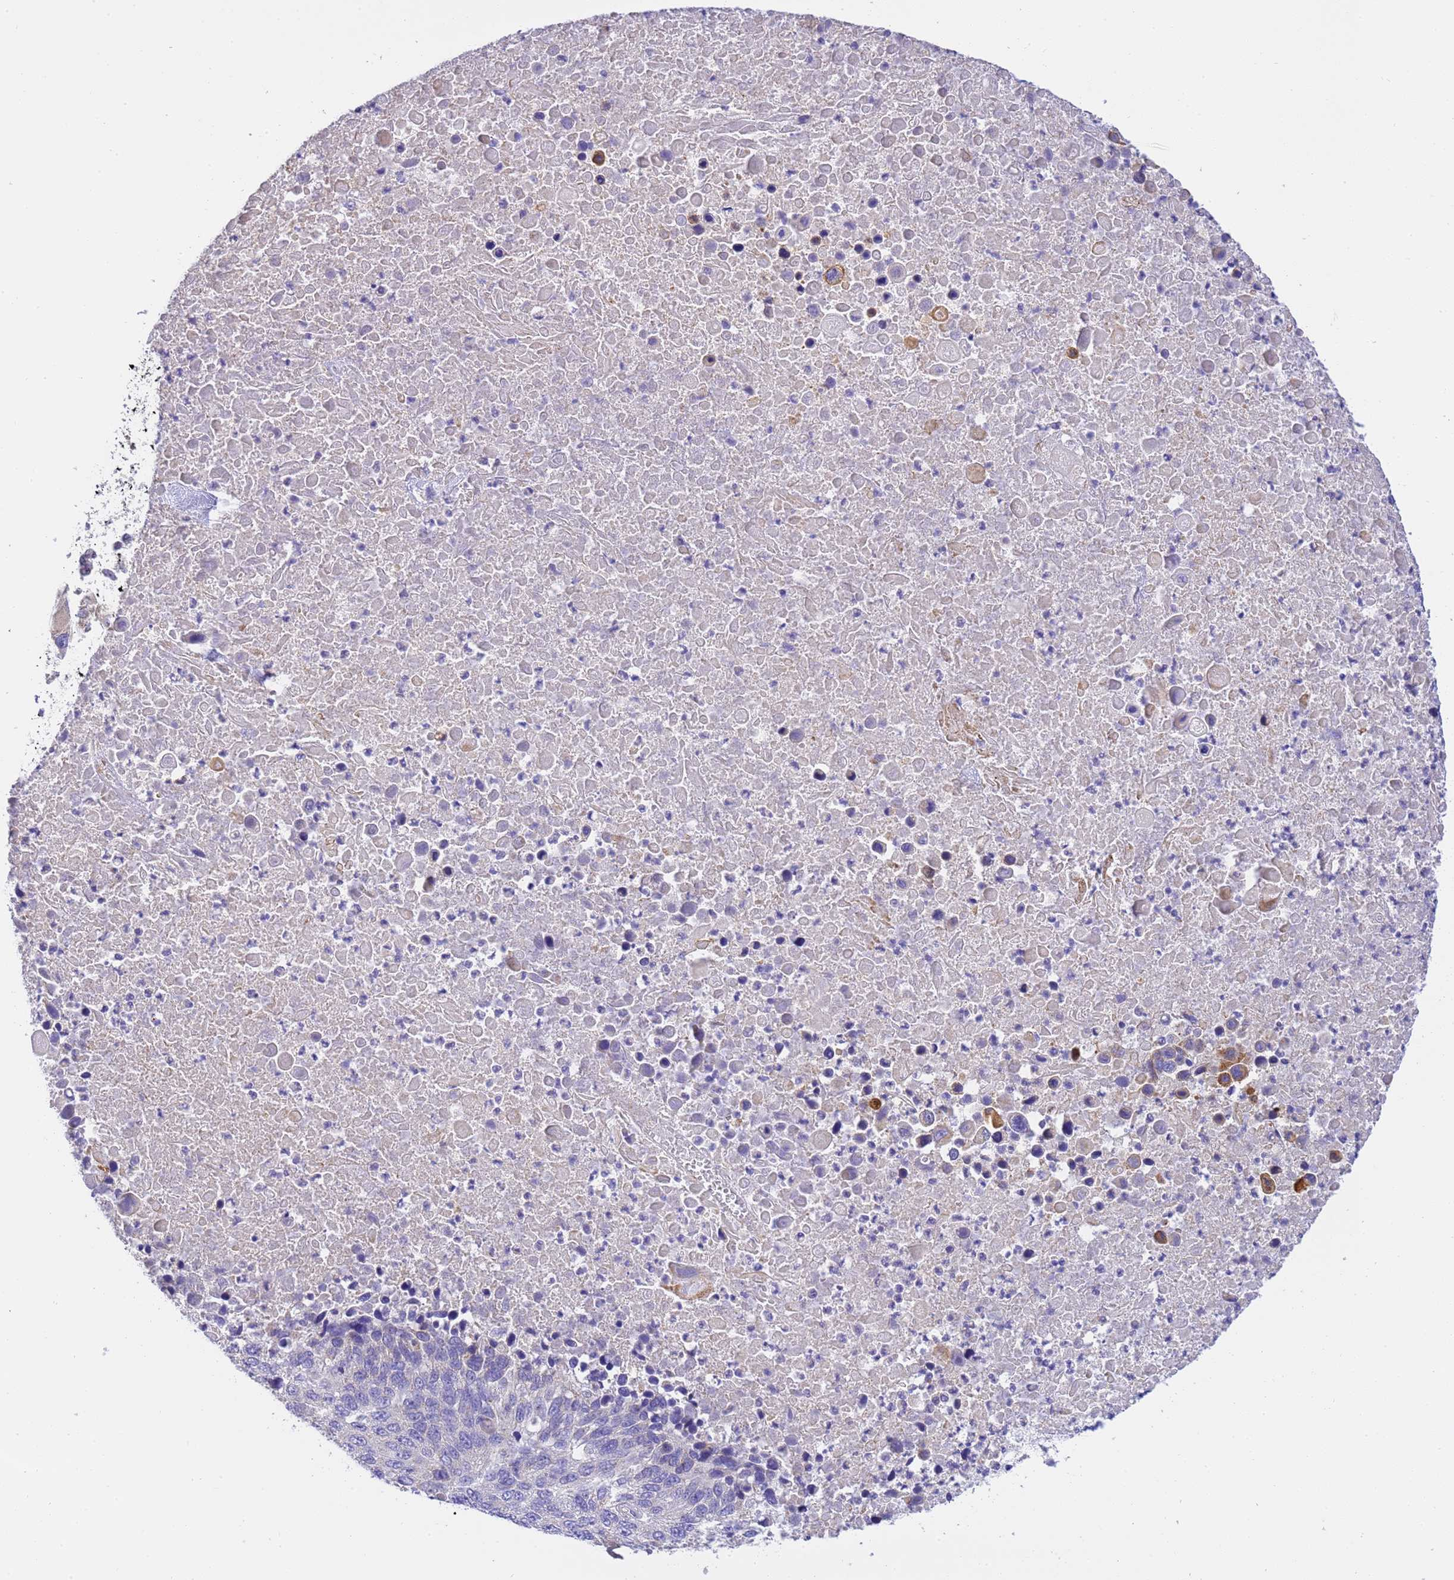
{"staining": {"intensity": "negative", "quantity": "none", "location": "none"}, "tissue": "lung cancer", "cell_type": "Tumor cells", "image_type": "cancer", "snomed": [{"axis": "morphology", "description": "Normal tissue, NOS"}, {"axis": "morphology", "description": "Squamous cell carcinoma, NOS"}, {"axis": "topography", "description": "Lymph node"}, {"axis": "topography", "description": "Lung"}], "caption": "This is a micrograph of IHC staining of lung cancer, which shows no positivity in tumor cells. Nuclei are stained in blue.", "gene": "RHBDD3", "patient": {"sex": "male", "age": 66}}